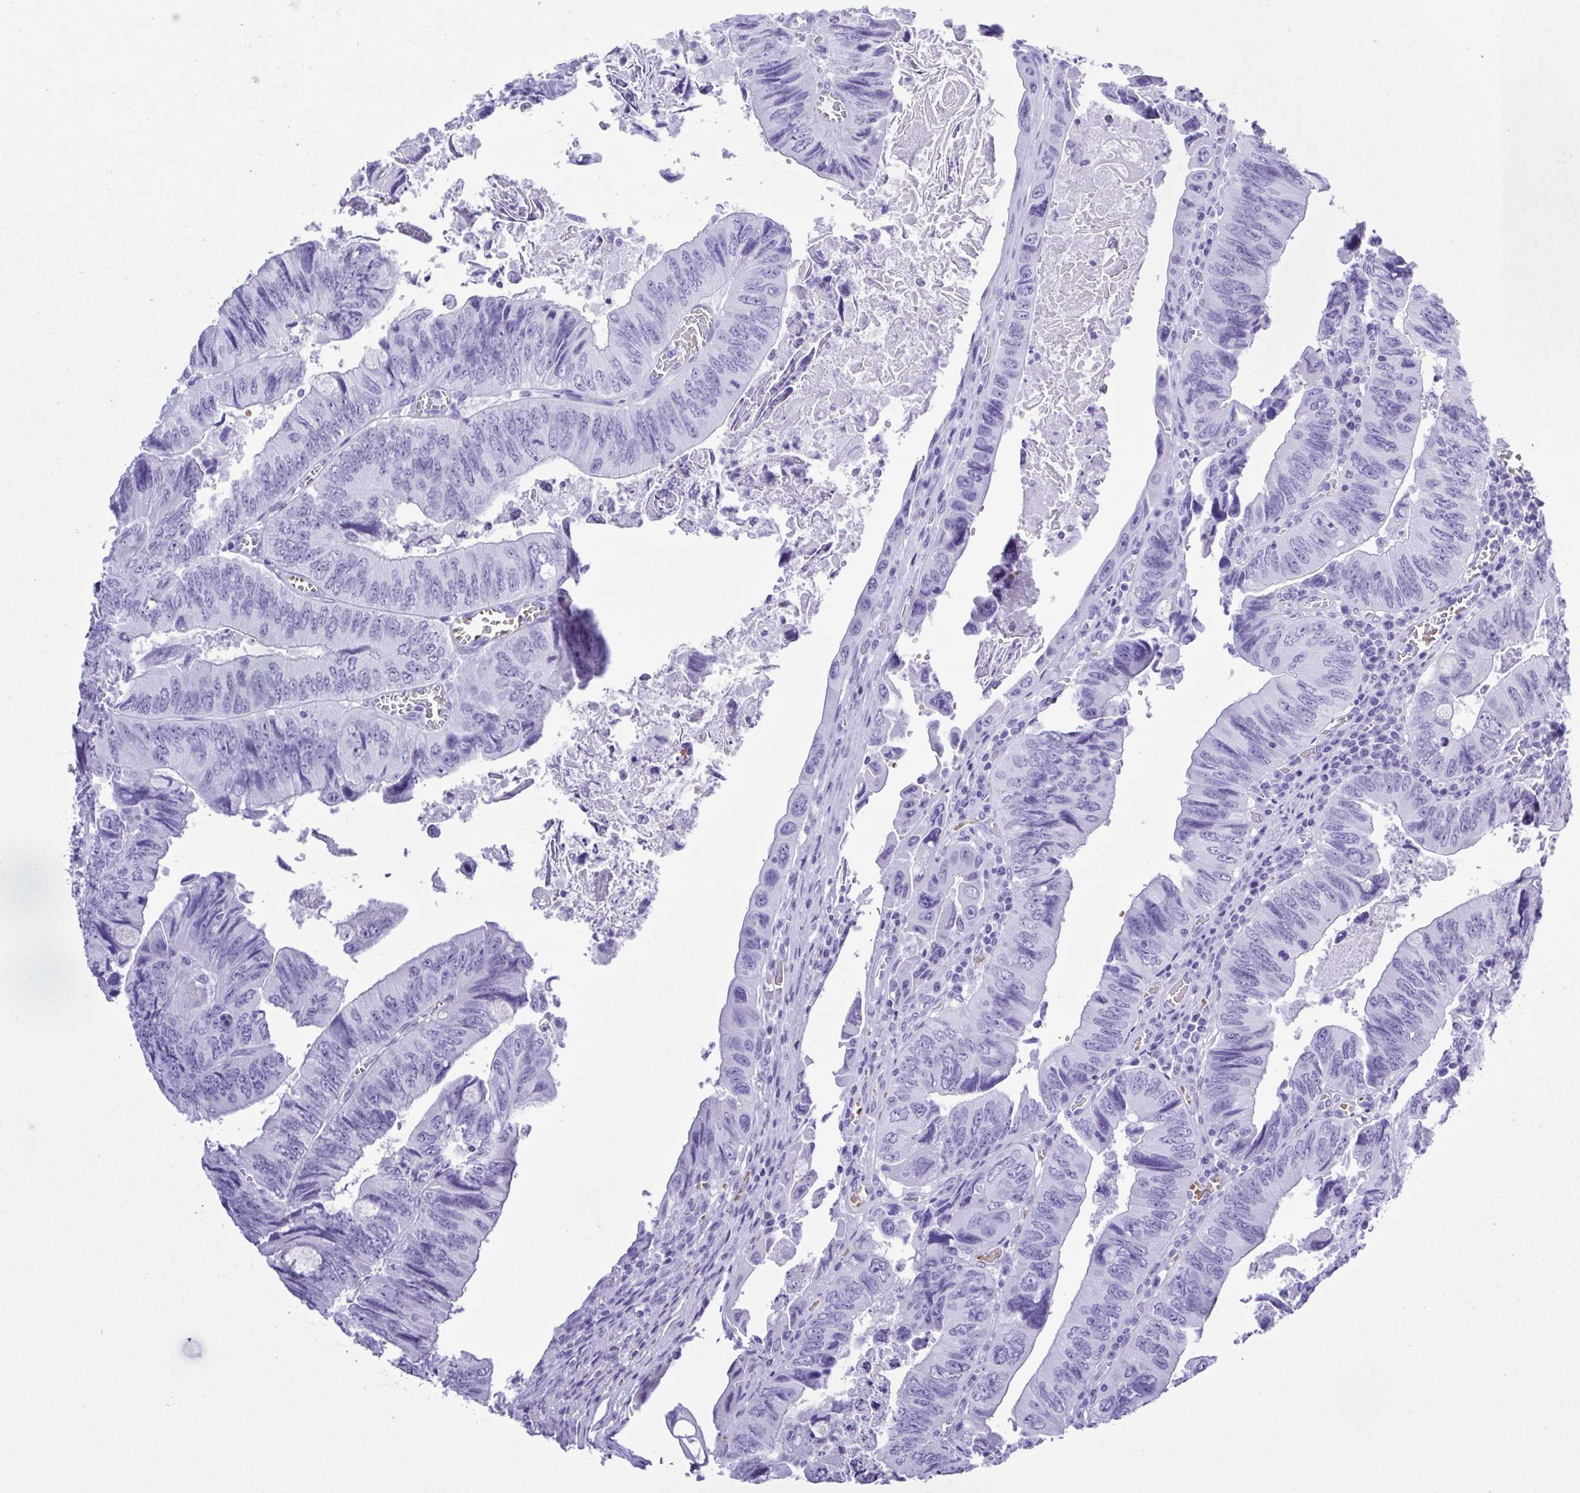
{"staining": {"intensity": "negative", "quantity": "none", "location": "none"}, "tissue": "colorectal cancer", "cell_type": "Tumor cells", "image_type": "cancer", "snomed": [{"axis": "morphology", "description": "Adenocarcinoma, NOS"}, {"axis": "topography", "description": "Colon"}], "caption": "DAB immunohistochemical staining of human adenocarcinoma (colorectal) demonstrates no significant staining in tumor cells. (Brightfield microscopy of DAB immunohistochemistry (IHC) at high magnification).", "gene": "SYT1", "patient": {"sex": "female", "age": 84}}